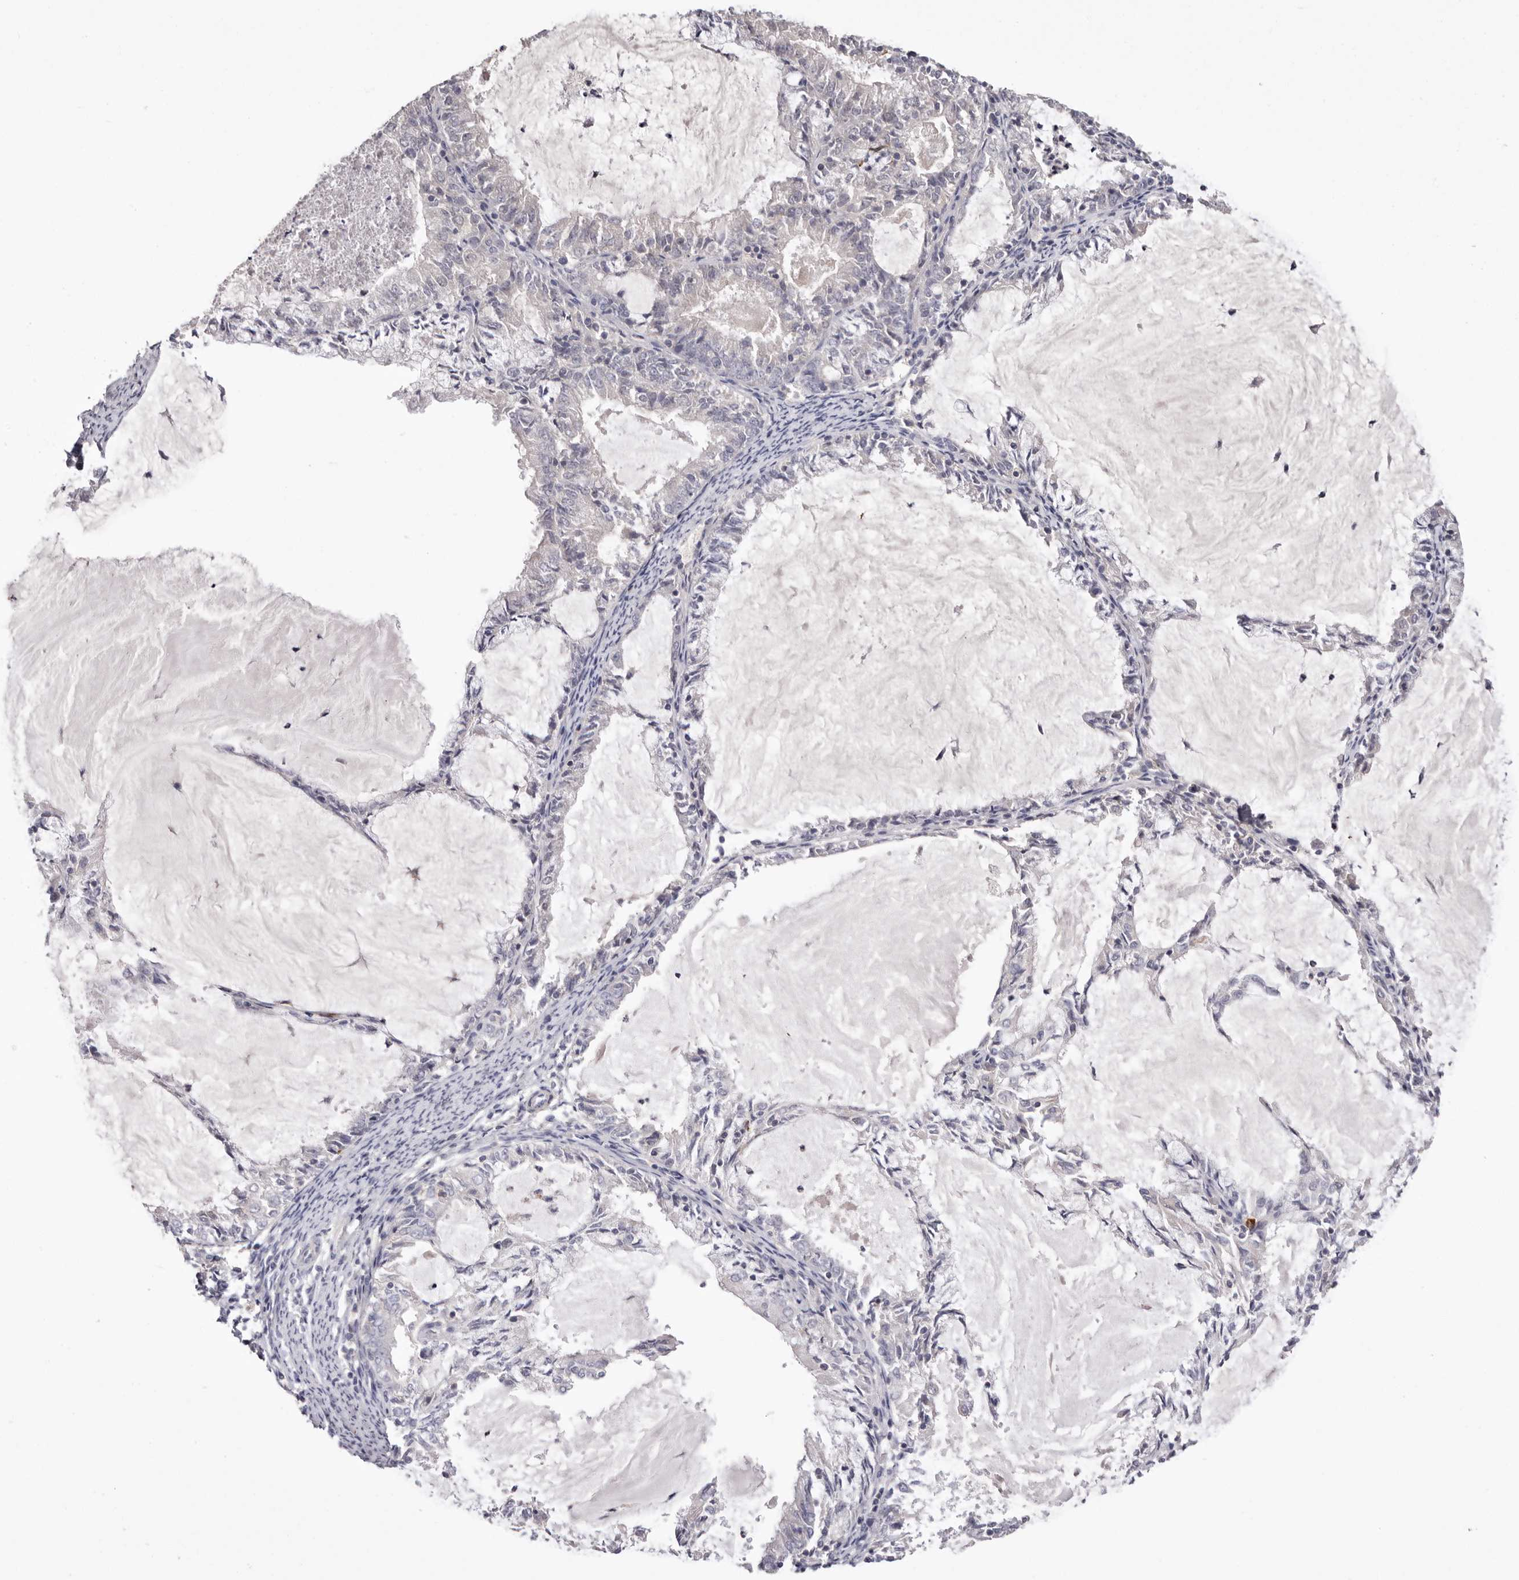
{"staining": {"intensity": "negative", "quantity": "none", "location": "none"}, "tissue": "endometrial cancer", "cell_type": "Tumor cells", "image_type": "cancer", "snomed": [{"axis": "morphology", "description": "Adenocarcinoma, NOS"}, {"axis": "topography", "description": "Endometrium"}], "caption": "The immunohistochemistry photomicrograph has no significant expression in tumor cells of endometrial cancer tissue. Nuclei are stained in blue.", "gene": "S1PR5", "patient": {"sex": "female", "age": 57}}